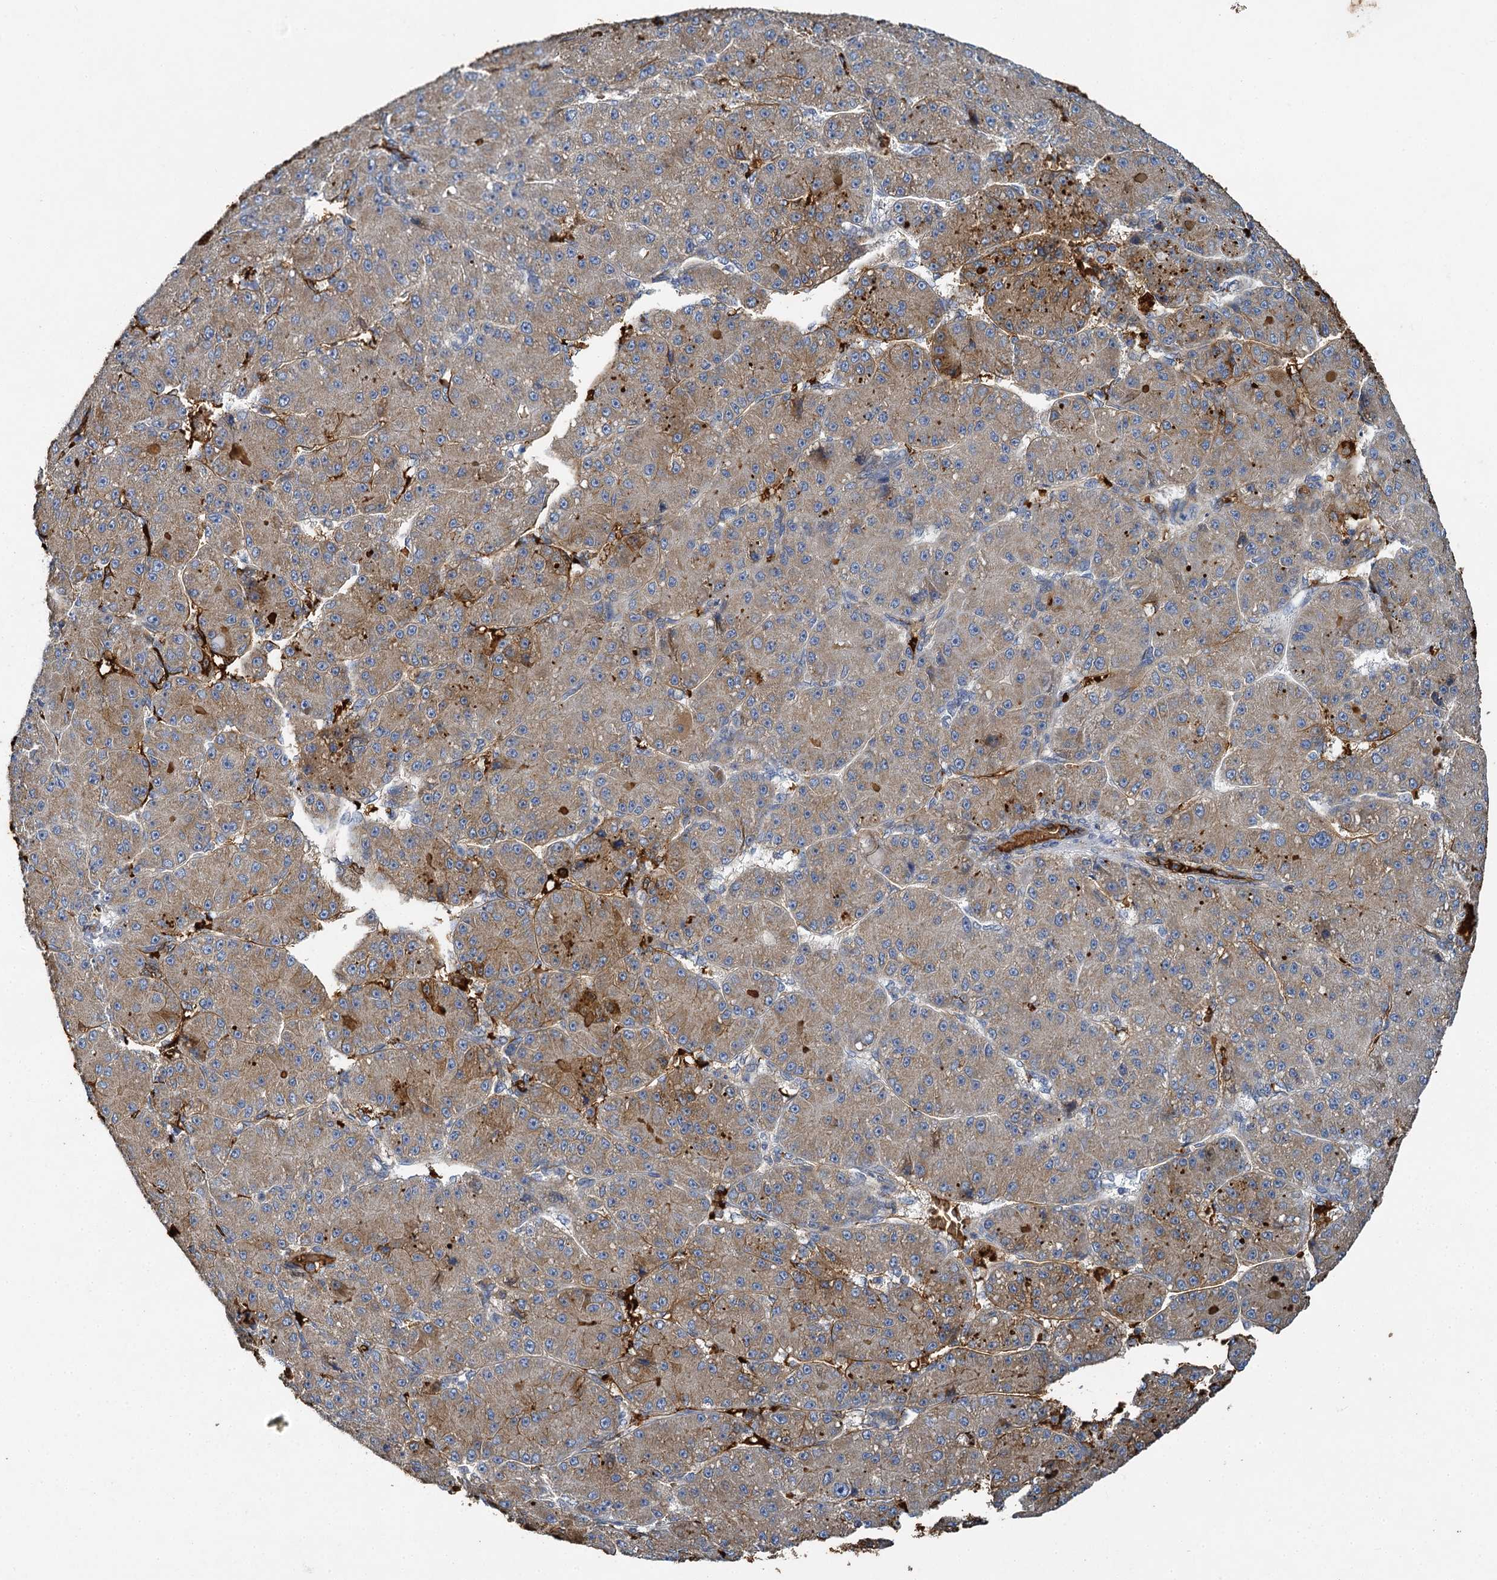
{"staining": {"intensity": "moderate", "quantity": "25%-75%", "location": "cytoplasmic/membranous"}, "tissue": "liver cancer", "cell_type": "Tumor cells", "image_type": "cancer", "snomed": [{"axis": "morphology", "description": "Carcinoma, Hepatocellular, NOS"}, {"axis": "topography", "description": "Liver"}], "caption": "There is medium levels of moderate cytoplasmic/membranous positivity in tumor cells of hepatocellular carcinoma (liver), as demonstrated by immunohistochemical staining (brown color).", "gene": "BCS1L", "patient": {"sex": "male", "age": 67}}